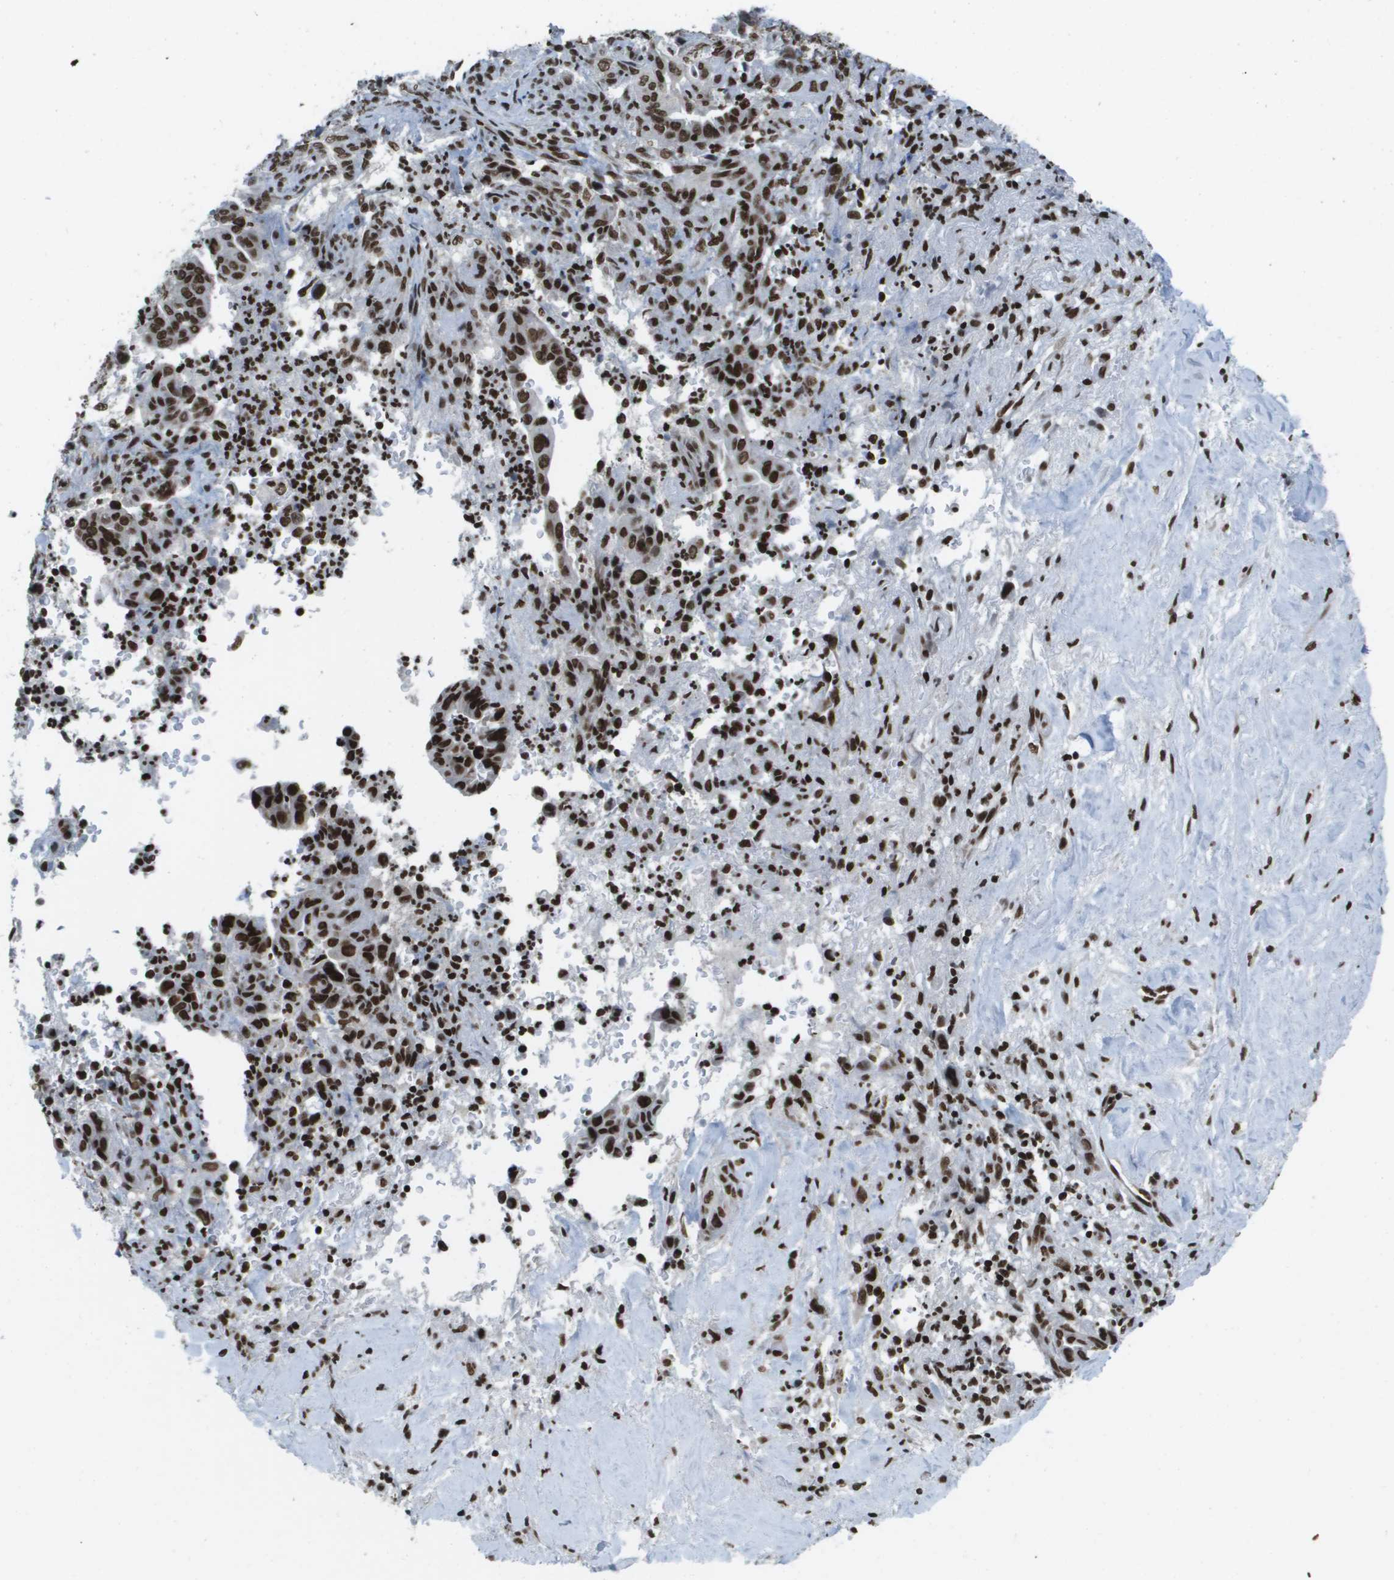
{"staining": {"intensity": "strong", "quantity": ">75%", "location": "nuclear"}, "tissue": "liver cancer", "cell_type": "Tumor cells", "image_type": "cancer", "snomed": [{"axis": "morphology", "description": "Cholangiocarcinoma"}, {"axis": "topography", "description": "Liver"}], "caption": "Protein analysis of cholangiocarcinoma (liver) tissue displays strong nuclear positivity in approximately >75% of tumor cells.", "gene": "GLYR1", "patient": {"sex": "female", "age": 67}}